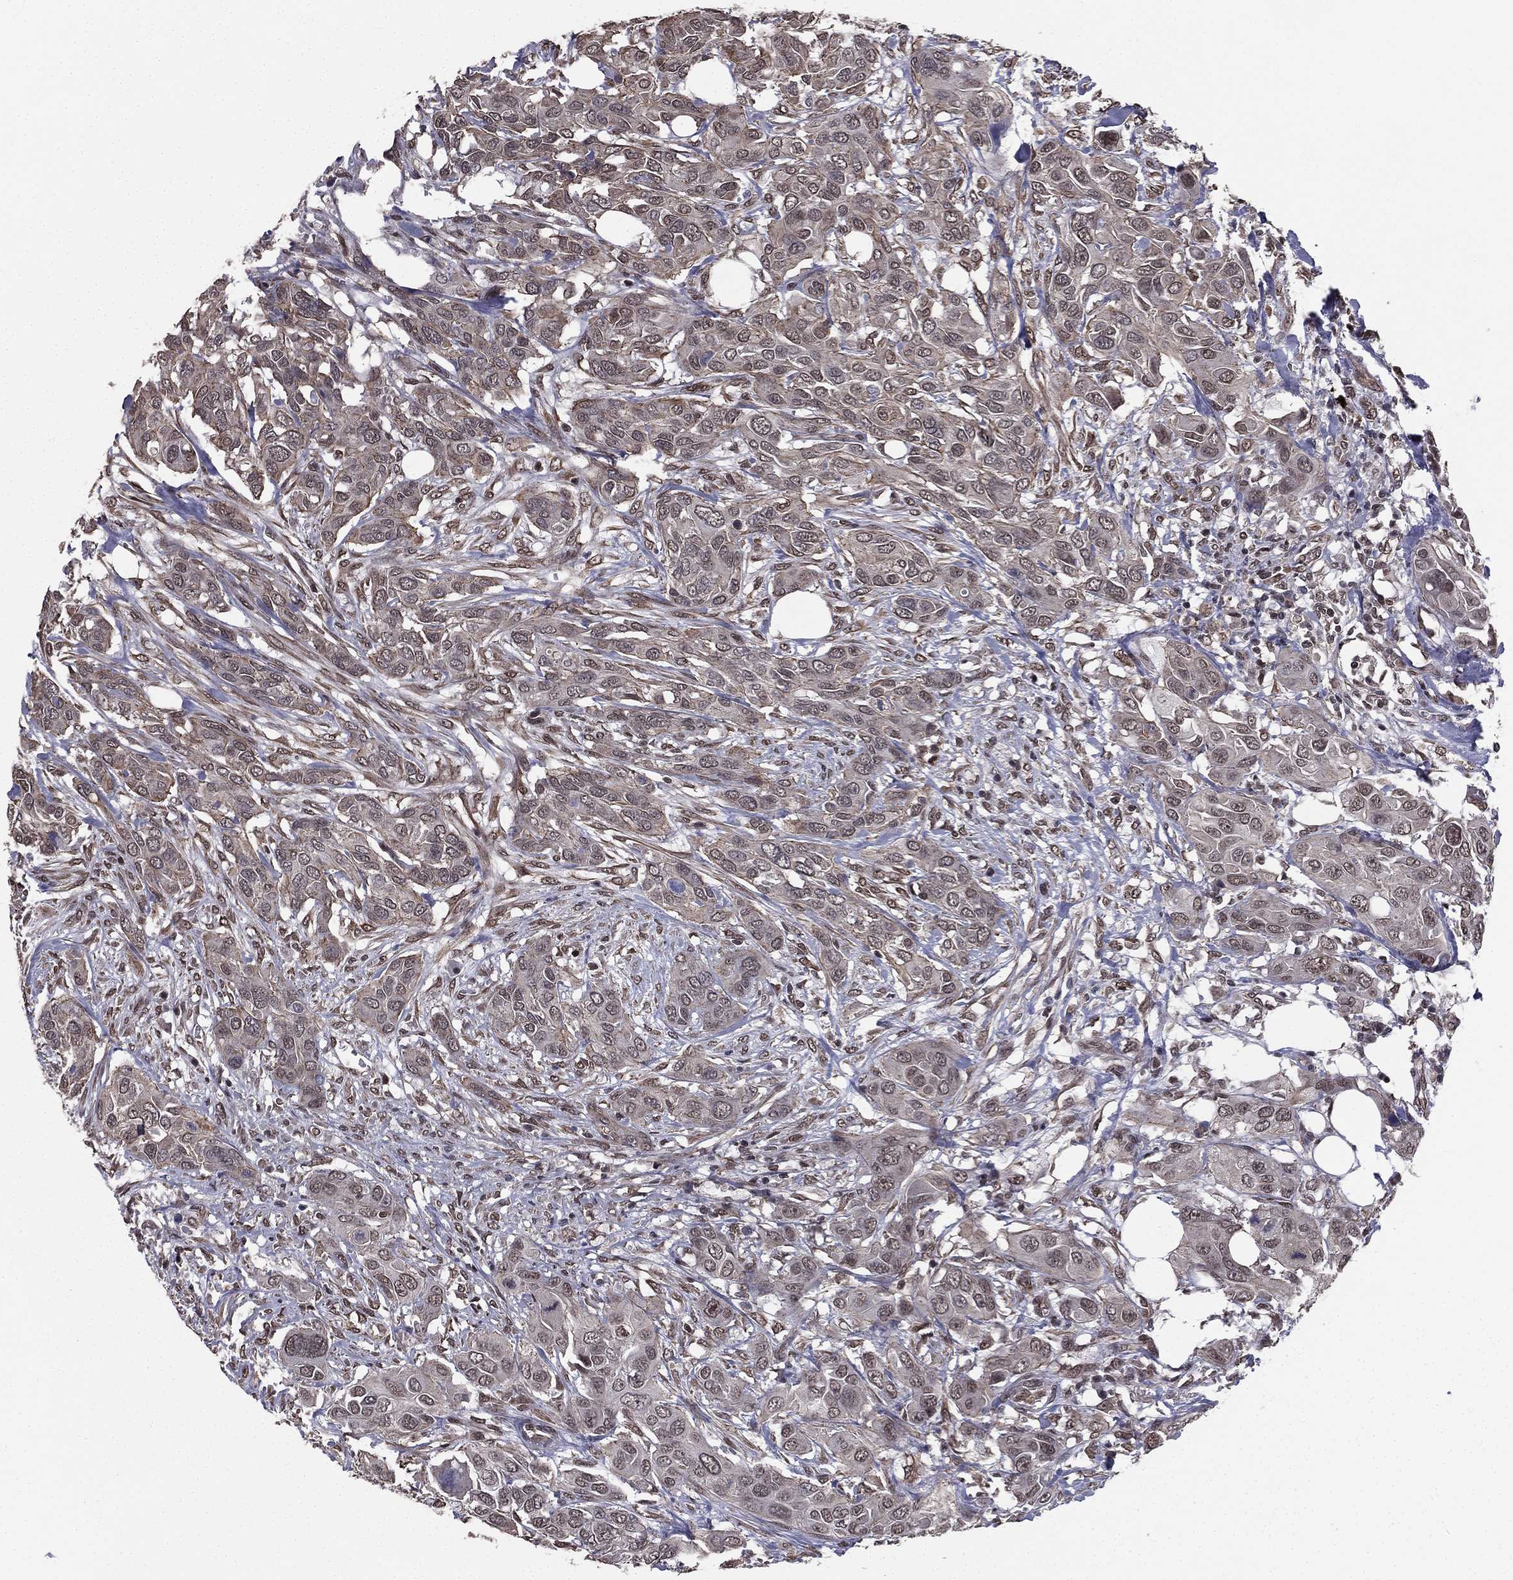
{"staining": {"intensity": "weak", "quantity": "<25%", "location": "cytoplasmic/membranous"}, "tissue": "urothelial cancer", "cell_type": "Tumor cells", "image_type": "cancer", "snomed": [{"axis": "morphology", "description": "Urothelial carcinoma, NOS"}, {"axis": "morphology", "description": "Urothelial carcinoma, High grade"}, {"axis": "topography", "description": "Urinary bladder"}], "caption": "This is an IHC image of human urothelial cancer. There is no expression in tumor cells.", "gene": "RARB", "patient": {"sex": "male", "age": 63}}